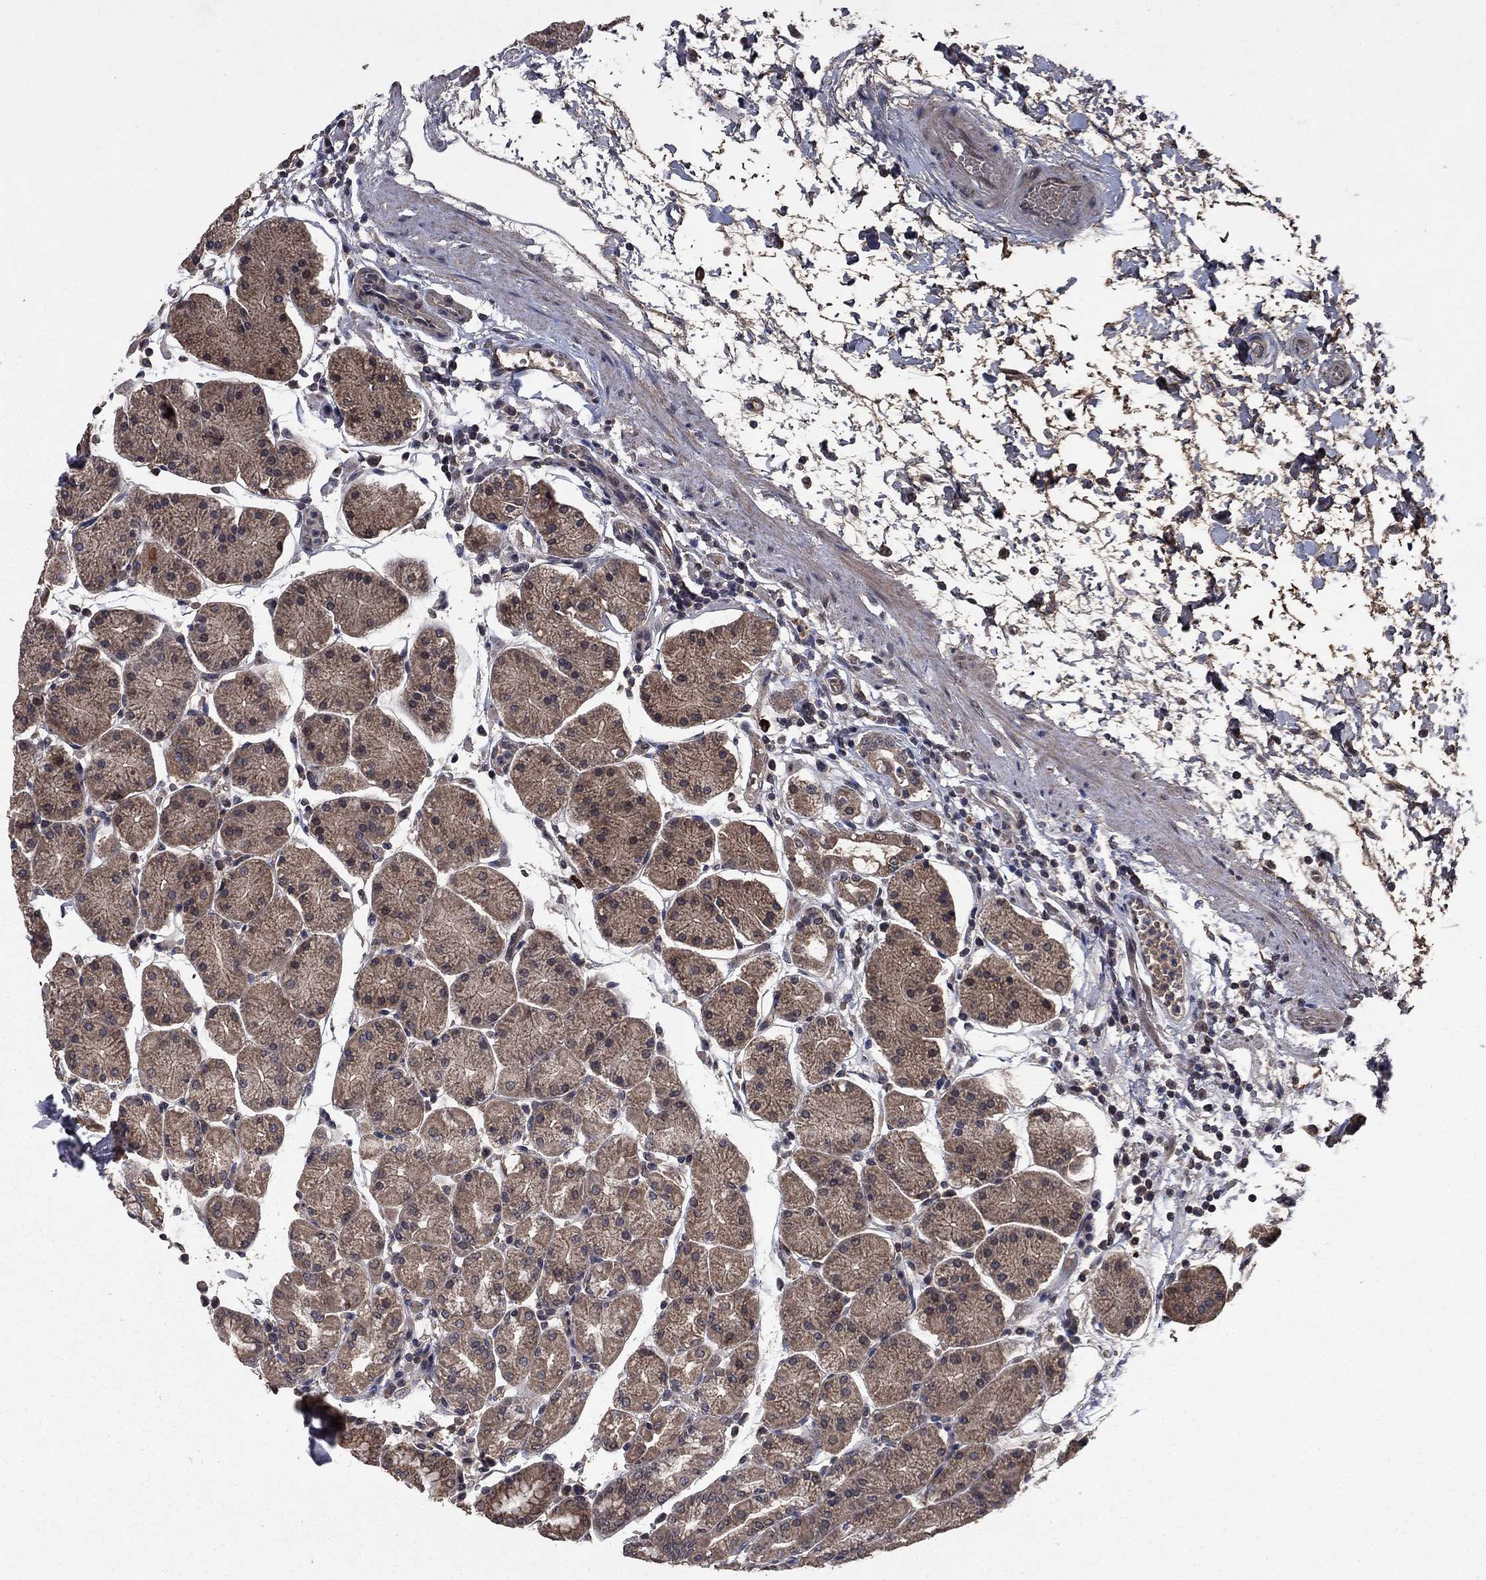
{"staining": {"intensity": "moderate", "quantity": ">75%", "location": "cytoplasmic/membranous"}, "tissue": "stomach", "cell_type": "Glandular cells", "image_type": "normal", "snomed": [{"axis": "morphology", "description": "Normal tissue, NOS"}, {"axis": "topography", "description": "Stomach"}], "caption": "Immunohistochemistry (IHC) image of normal human stomach stained for a protein (brown), which displays medium levels of moderate cytoplasmic/membranous positivity in approximately >75% of glandular cells.", "gene": "DHRS1", "patient": {"sex": "male", "age": 54}}